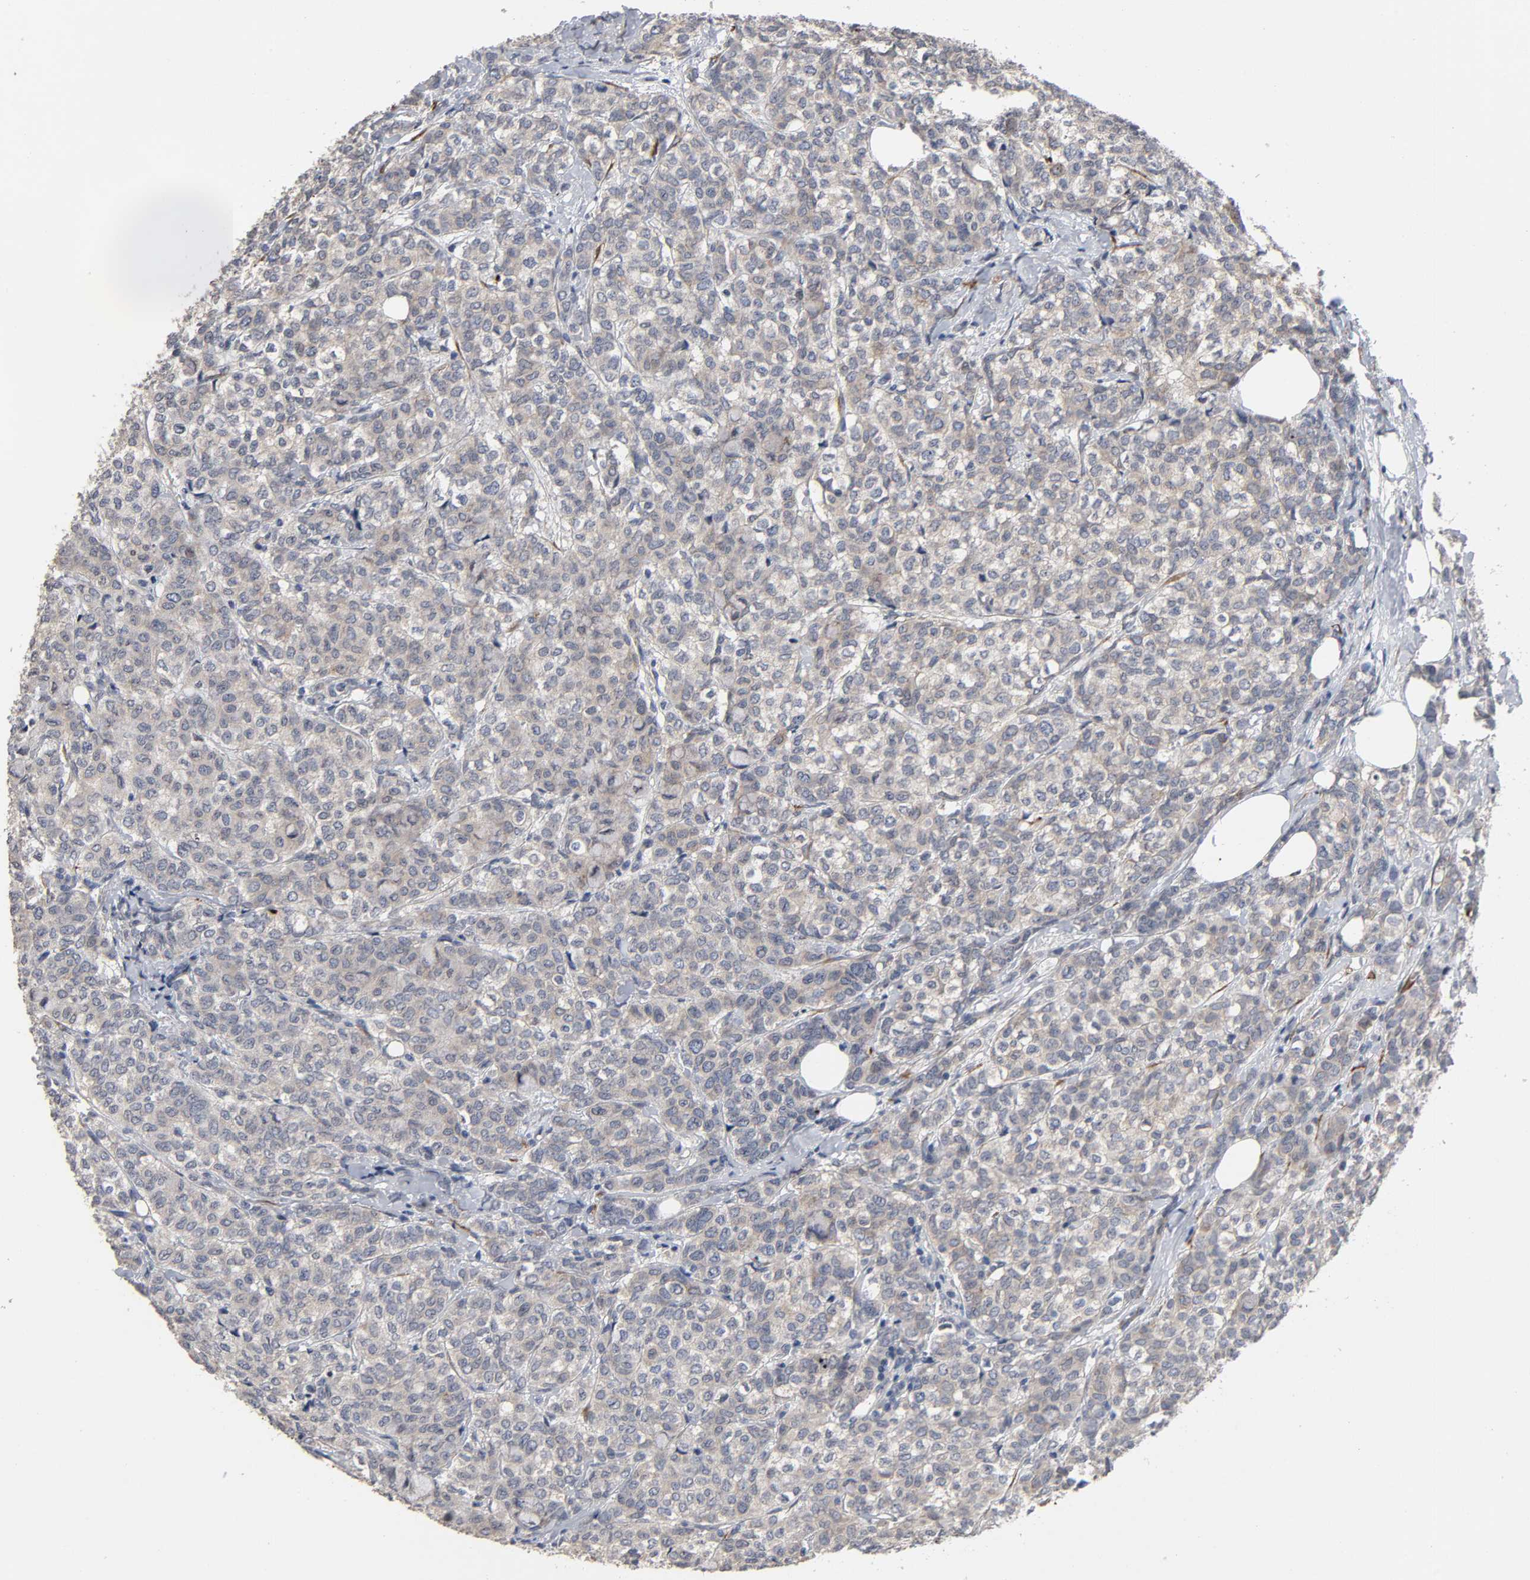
{"staining": {"intensity": "negative", "quantity": "none", "location": "none"}, "tissue": "breast cancer", "cell_type": "Tumor cells", "image_type": "cancer", "snomed": [{"axis": "morphology", "description": "Lobular carcinoma"}, {"axis": "topography", "description": "Breast"}], "caption": "Tumor cells are negative for brown protein staining in breast cancer.", "gene": "HDLBP", "patient": {"sex": "female", "age": 60}}